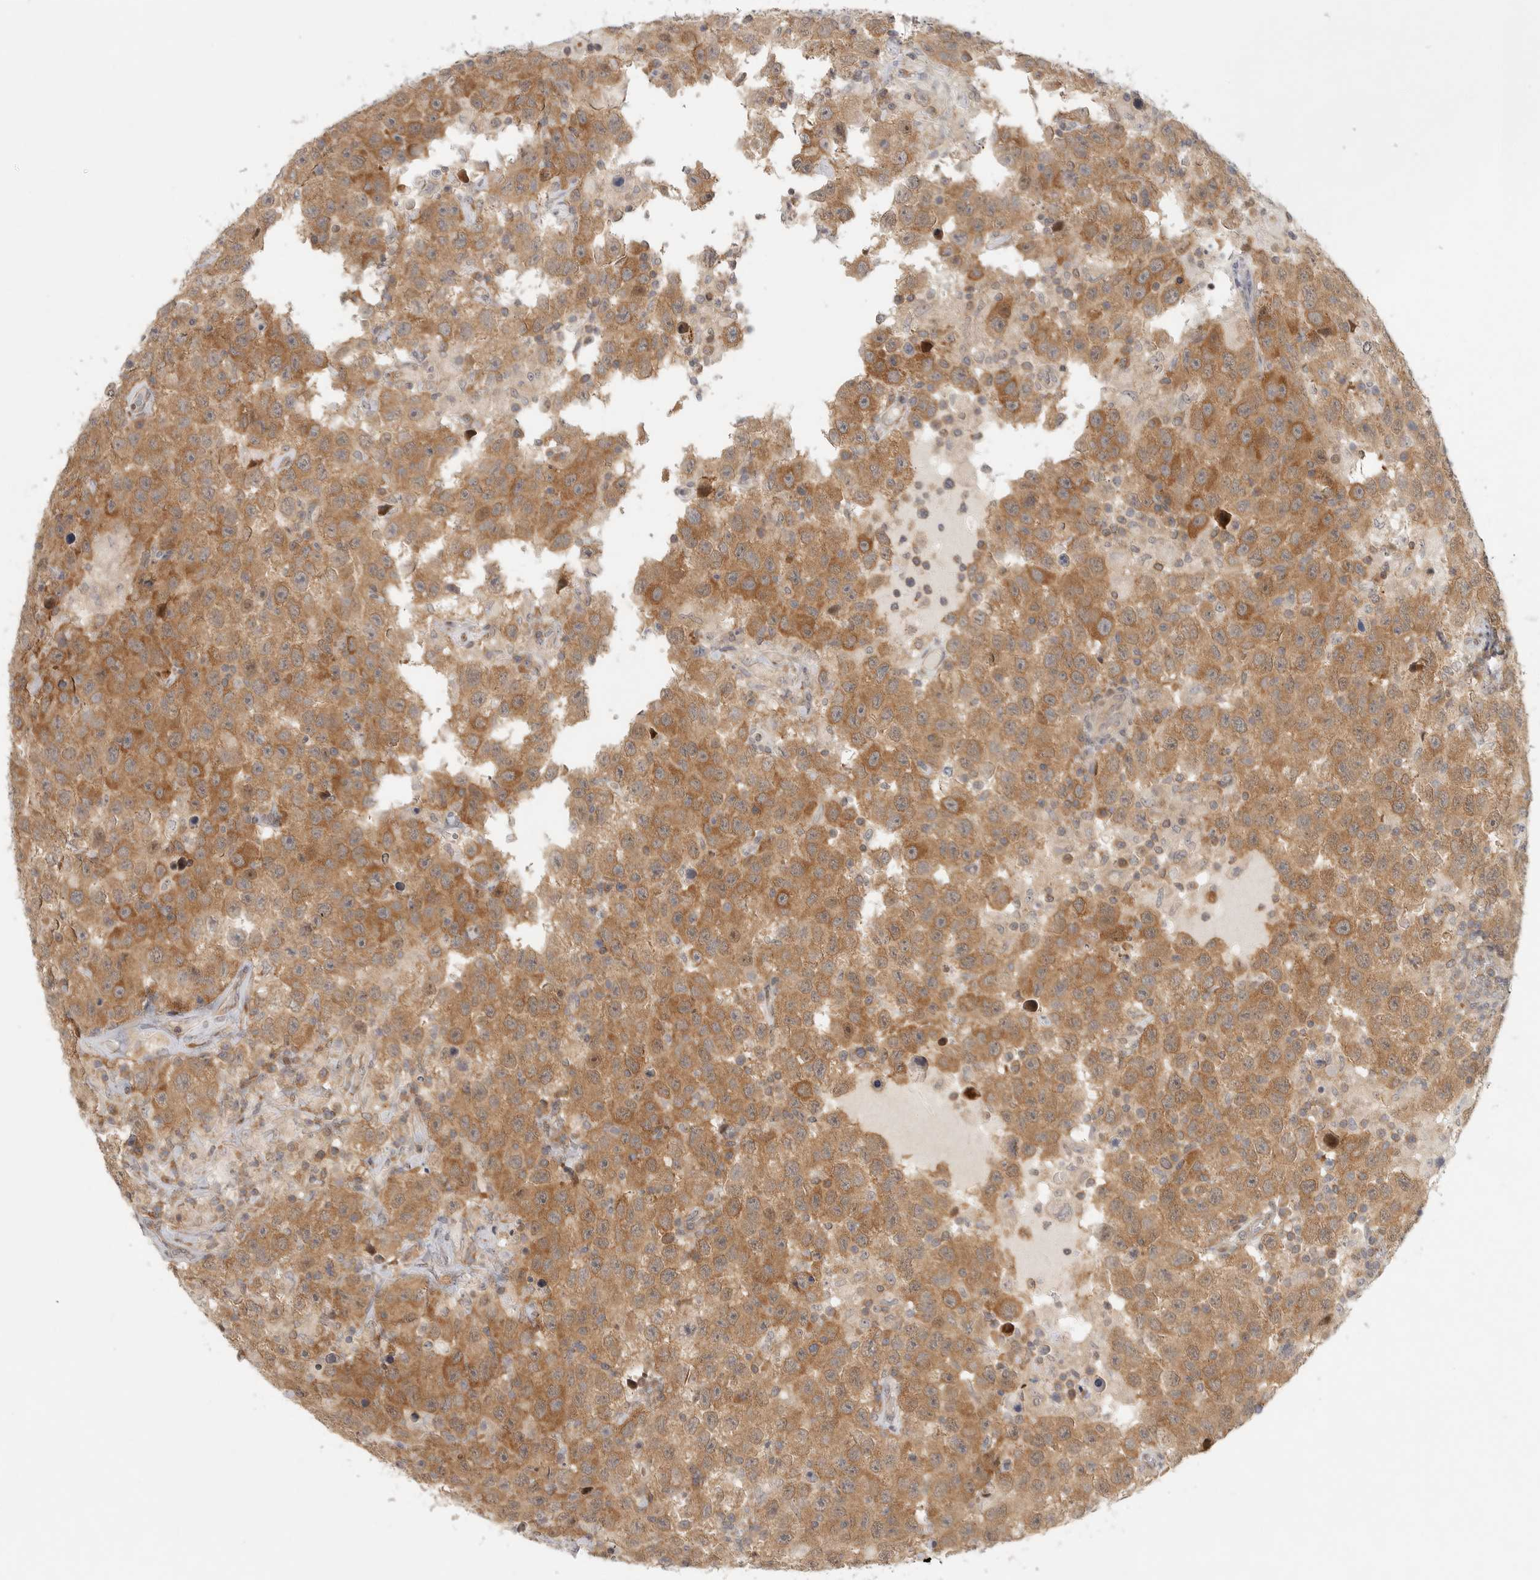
{"staining": {"intensity": "moderate", "quantity": ">75%", "location": "cytoplasmic/membranous"}, "tissue": "testis cancer", "cell_type": "Tumor cells", "image_type": "cancer", "snomed": [{"axis": "morphology", "description": "Seminoma, NOS"}, {"axis": "topography", "description": "Testis"}], "caption": "A histopathology image showing moderate cytoplasmic/membranous staining in about >75% of tumor cells in testis cancer (seminoma), as visualized by brown immunohistochemical staining.", "gene": "HDAC6", "patient": {"sex": "male", "age": 41}}